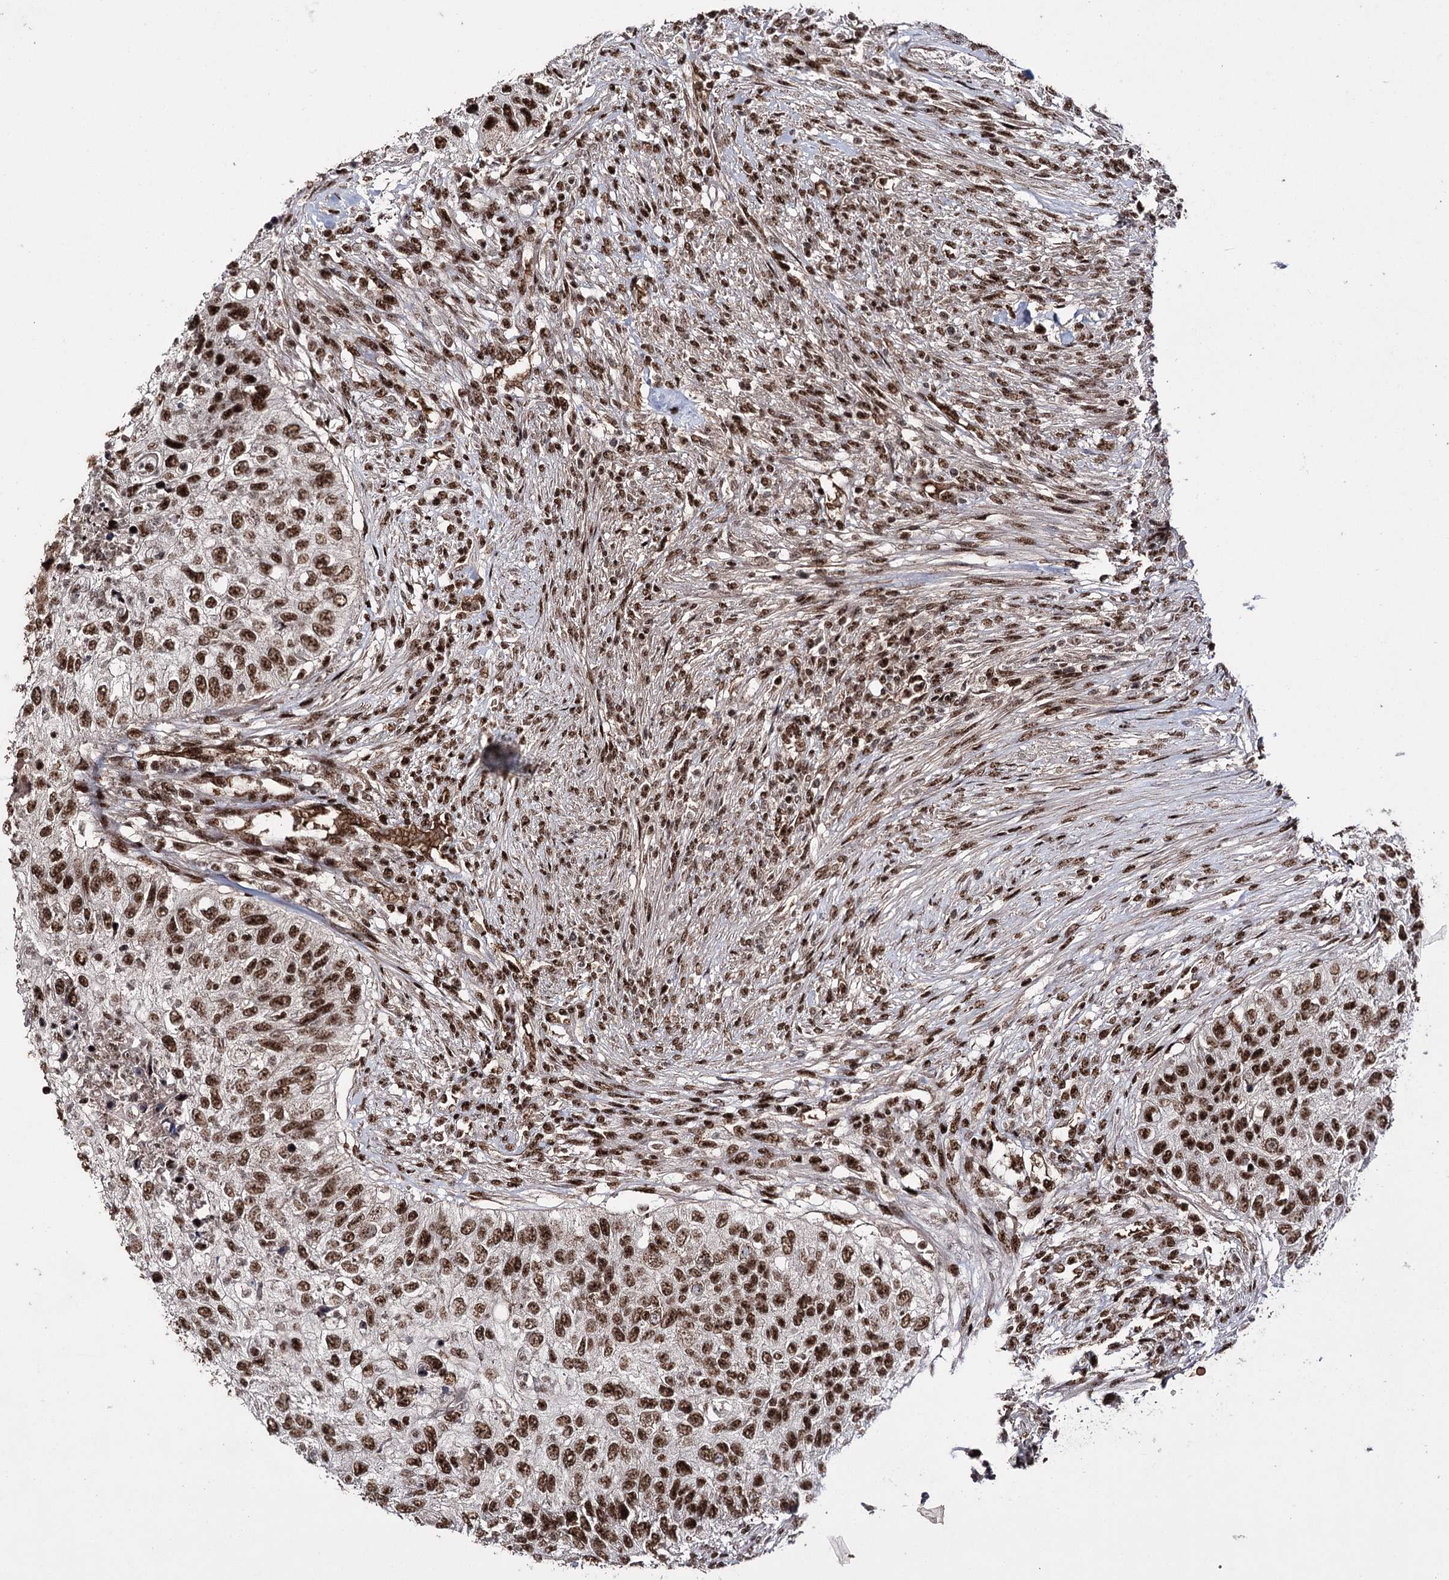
{"staining": {"intensity": "strong", "quantity": ">75%", "location": "nuclear"}, "tissue": "urothelial cancer", "cell_type": "Tumor cells", "image_type": "cancer", "snomed": [{"axis": "morphology", "description": "Urothelial carcinoma, High grade"}, {"axis": "topography", "description": "Urinary bladder"}], "caption": "Protein staining of high-grade urothelial carcinoma tissue shows strong nuclear staining in approximately >75% of tumor cells. The staining is performed using DAB brown chromogen to label protein expression. The nuclei are counter-stained blue using hematoxylin.", "gene": "PRPF40A", "patient": {"sex": "female", "age": 60}}